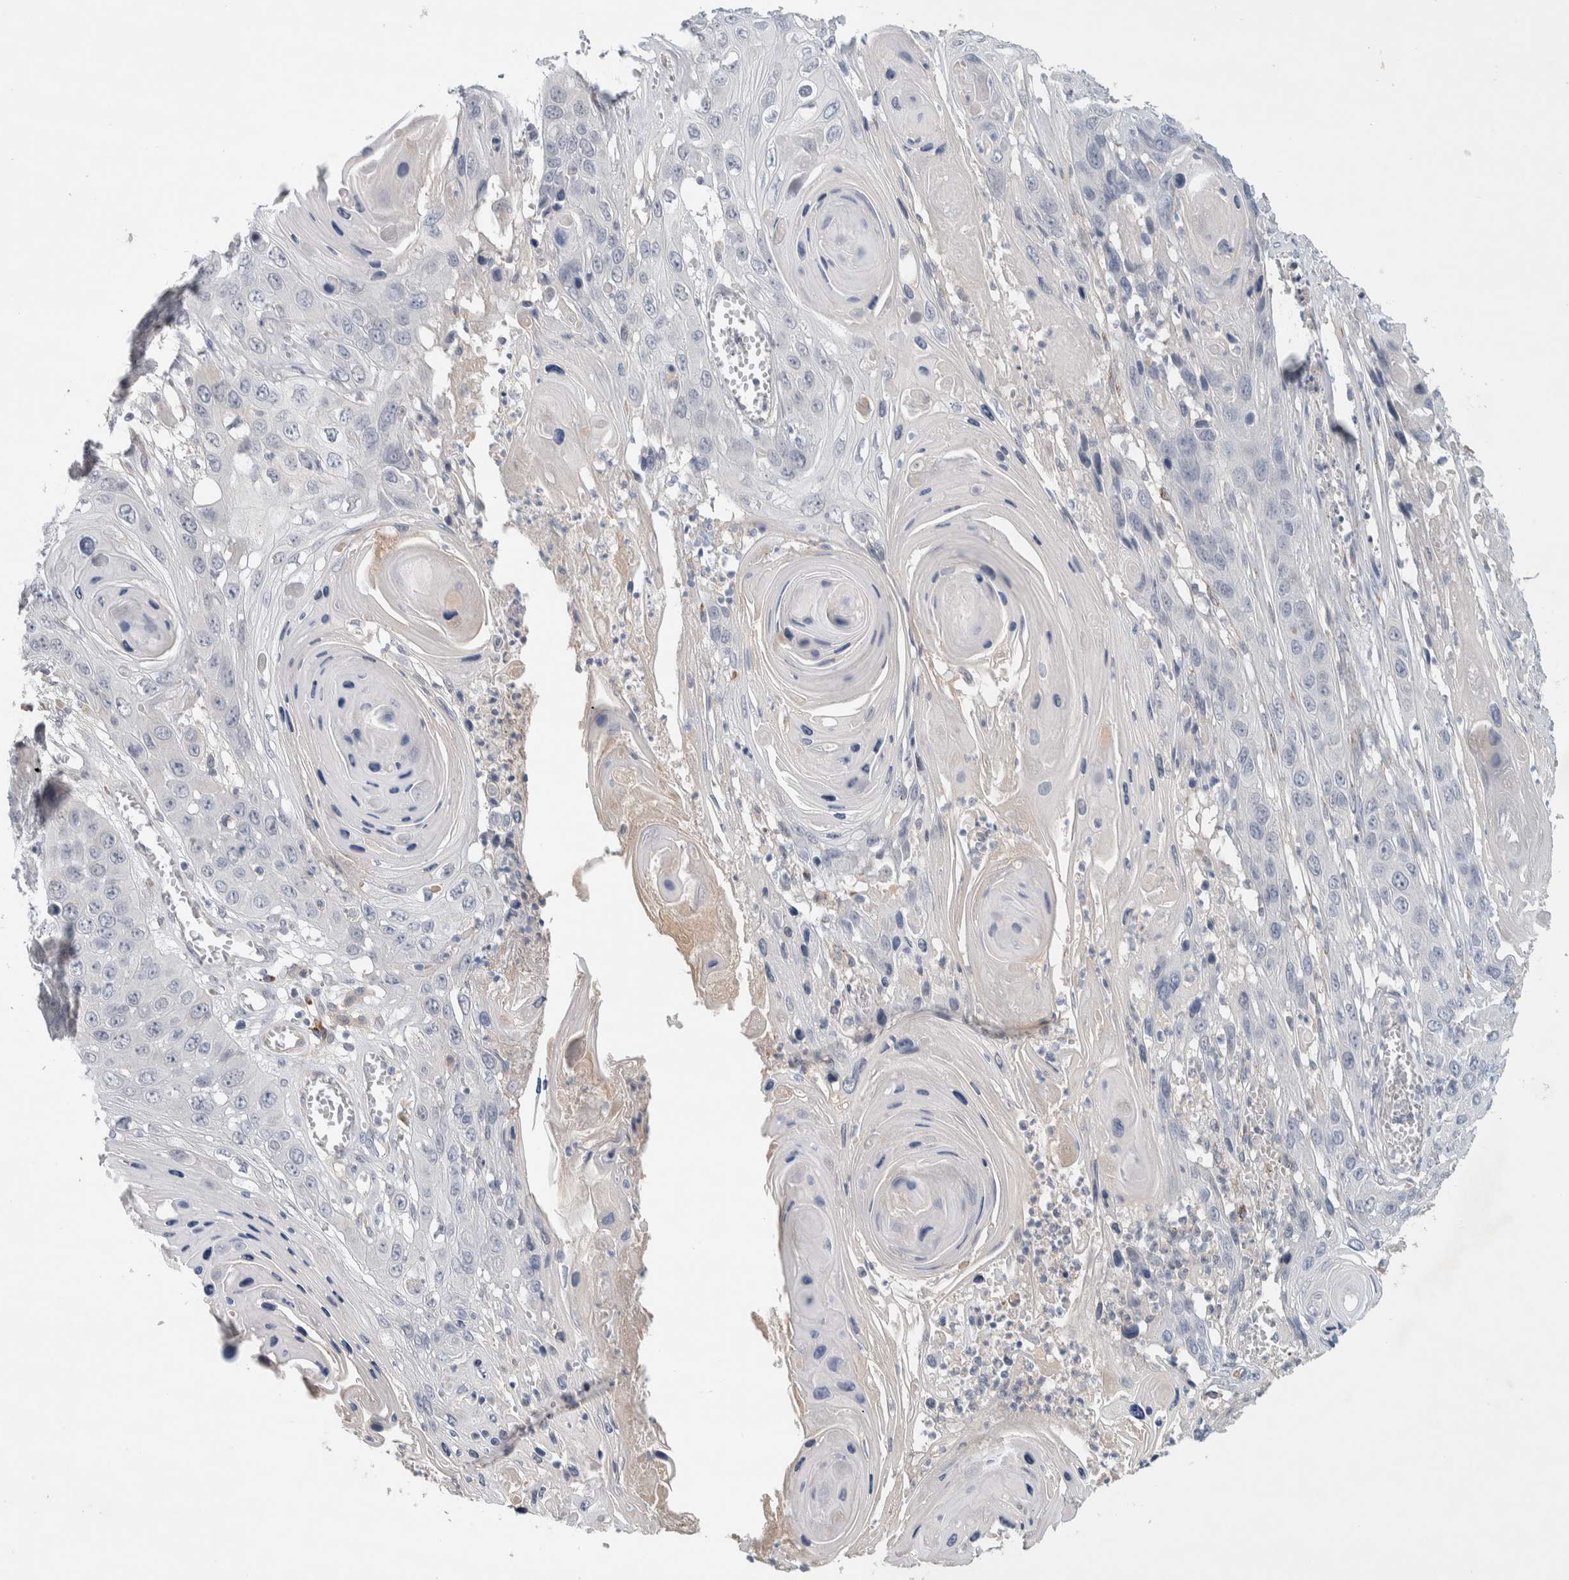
{"staining": {"intensity": "negative", "quantity": "none", "location": "none"}, "tissue": "skin cancer", "cell_type": "Tumor cells", "image_type": "cancer", "snomed": [{"axis": "morphology", "description": "Squamous cell carcinoma, NOS"}, {"axis": "topography", "description": "Skin"}], "caption": "Histopathology image shows no significant protein staining in tumor cells of skin squamous cell carcinoma.", "gene": "DEPTOR", "patient": {"sex": "male", "age": 55}}